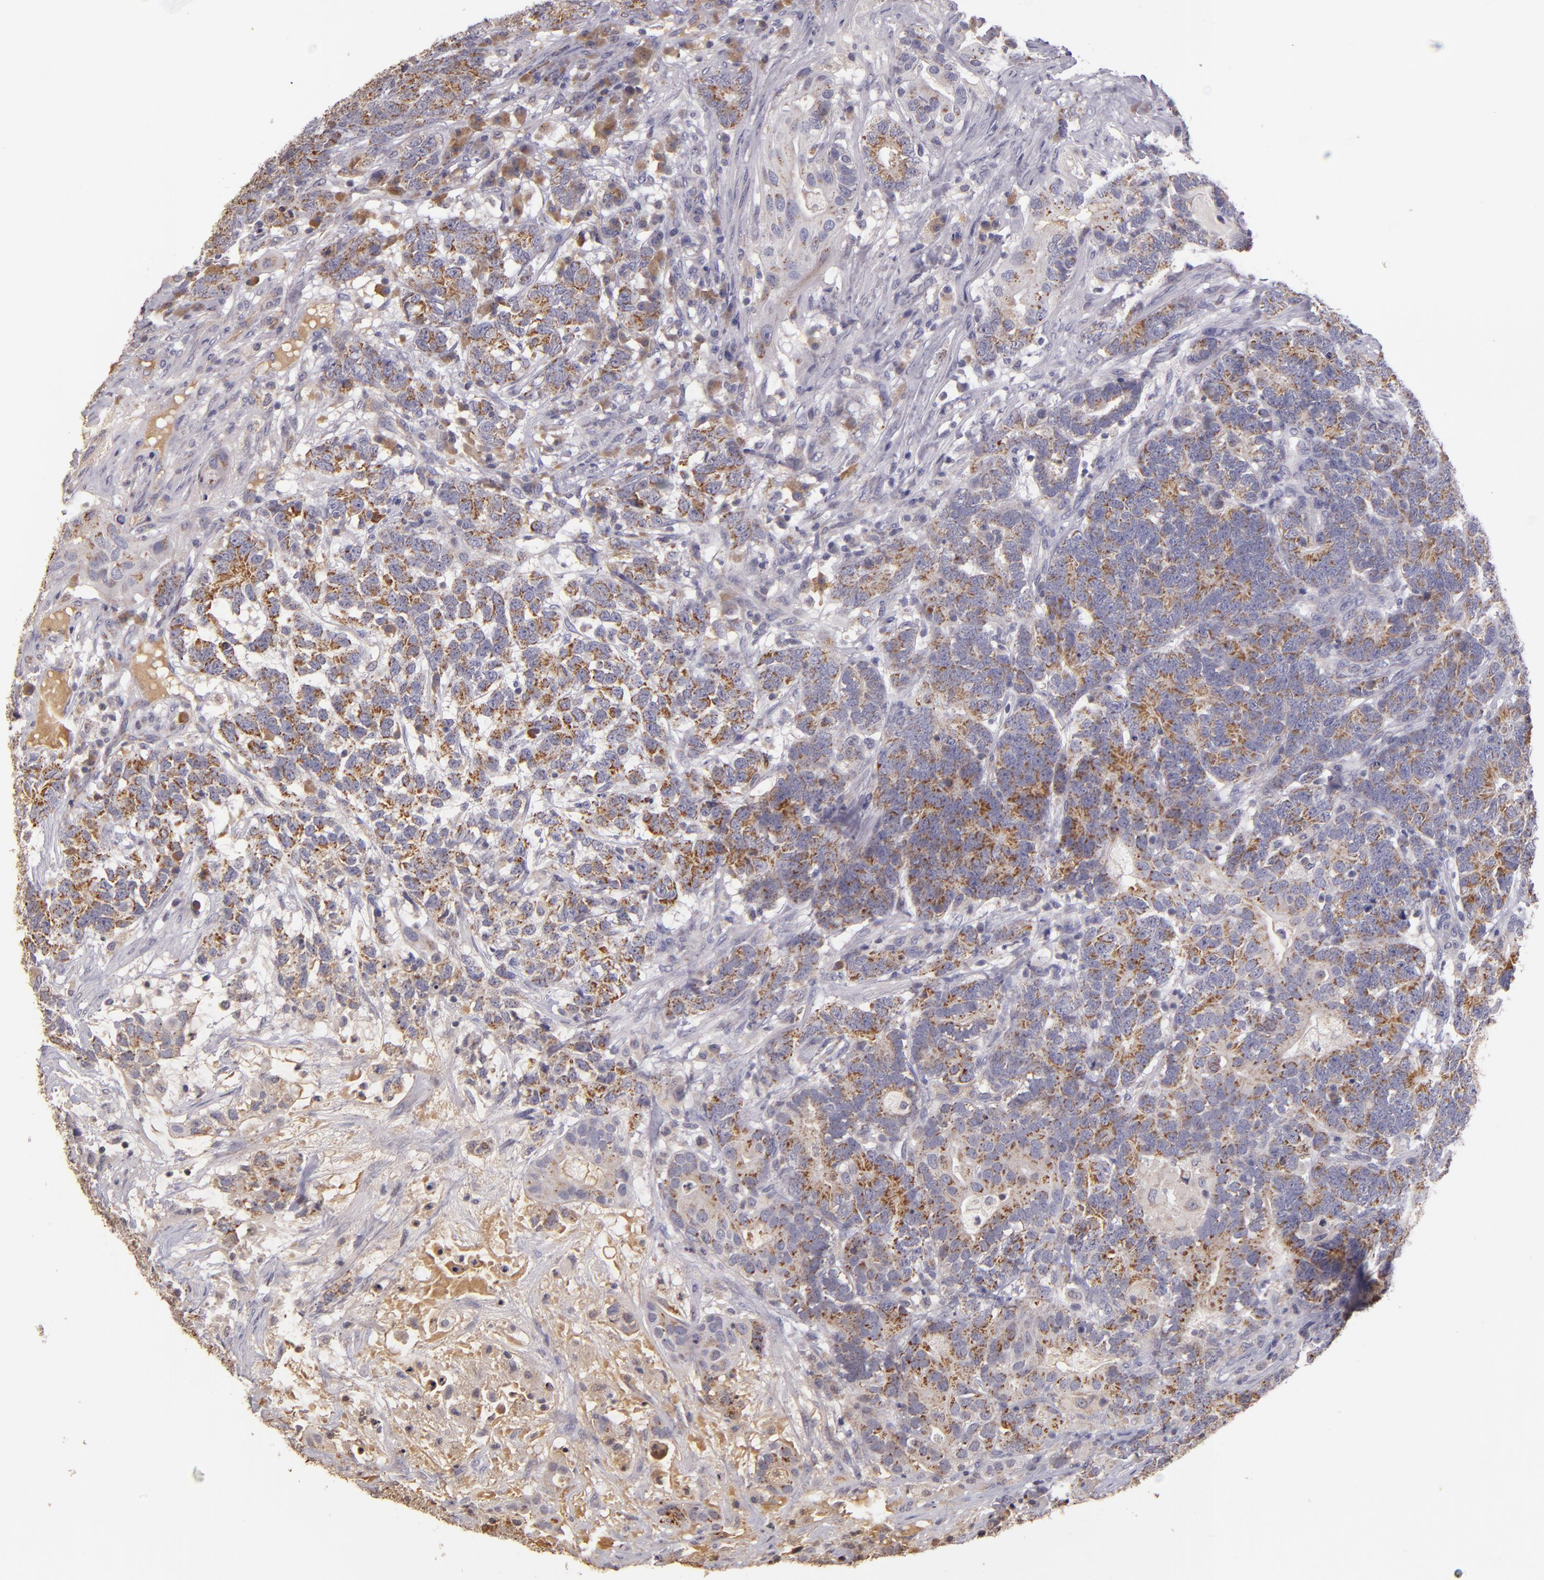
{"staining": {"intensity": "moderate", "quantity": "25%-75%", "location": "cytoplasmic/membranous"}, "tissue": "testis cancer", "cell_type": "Tumor cells", "image_type": "cancer", "snomed": [{"axis": "morphology", "description": "Carcinoma, Embryonal, NOS"}, {"axis": "topography", "description": "Testis"}], "caption": "Immunohistochemical staining of human testis cancer shows medium levels of moderate cytoplasmic/membranous protein expression in approximately 25%-75% of tumor cells.", "gene": "ABL1", "patient": {"sex": "male", "age": 26}}